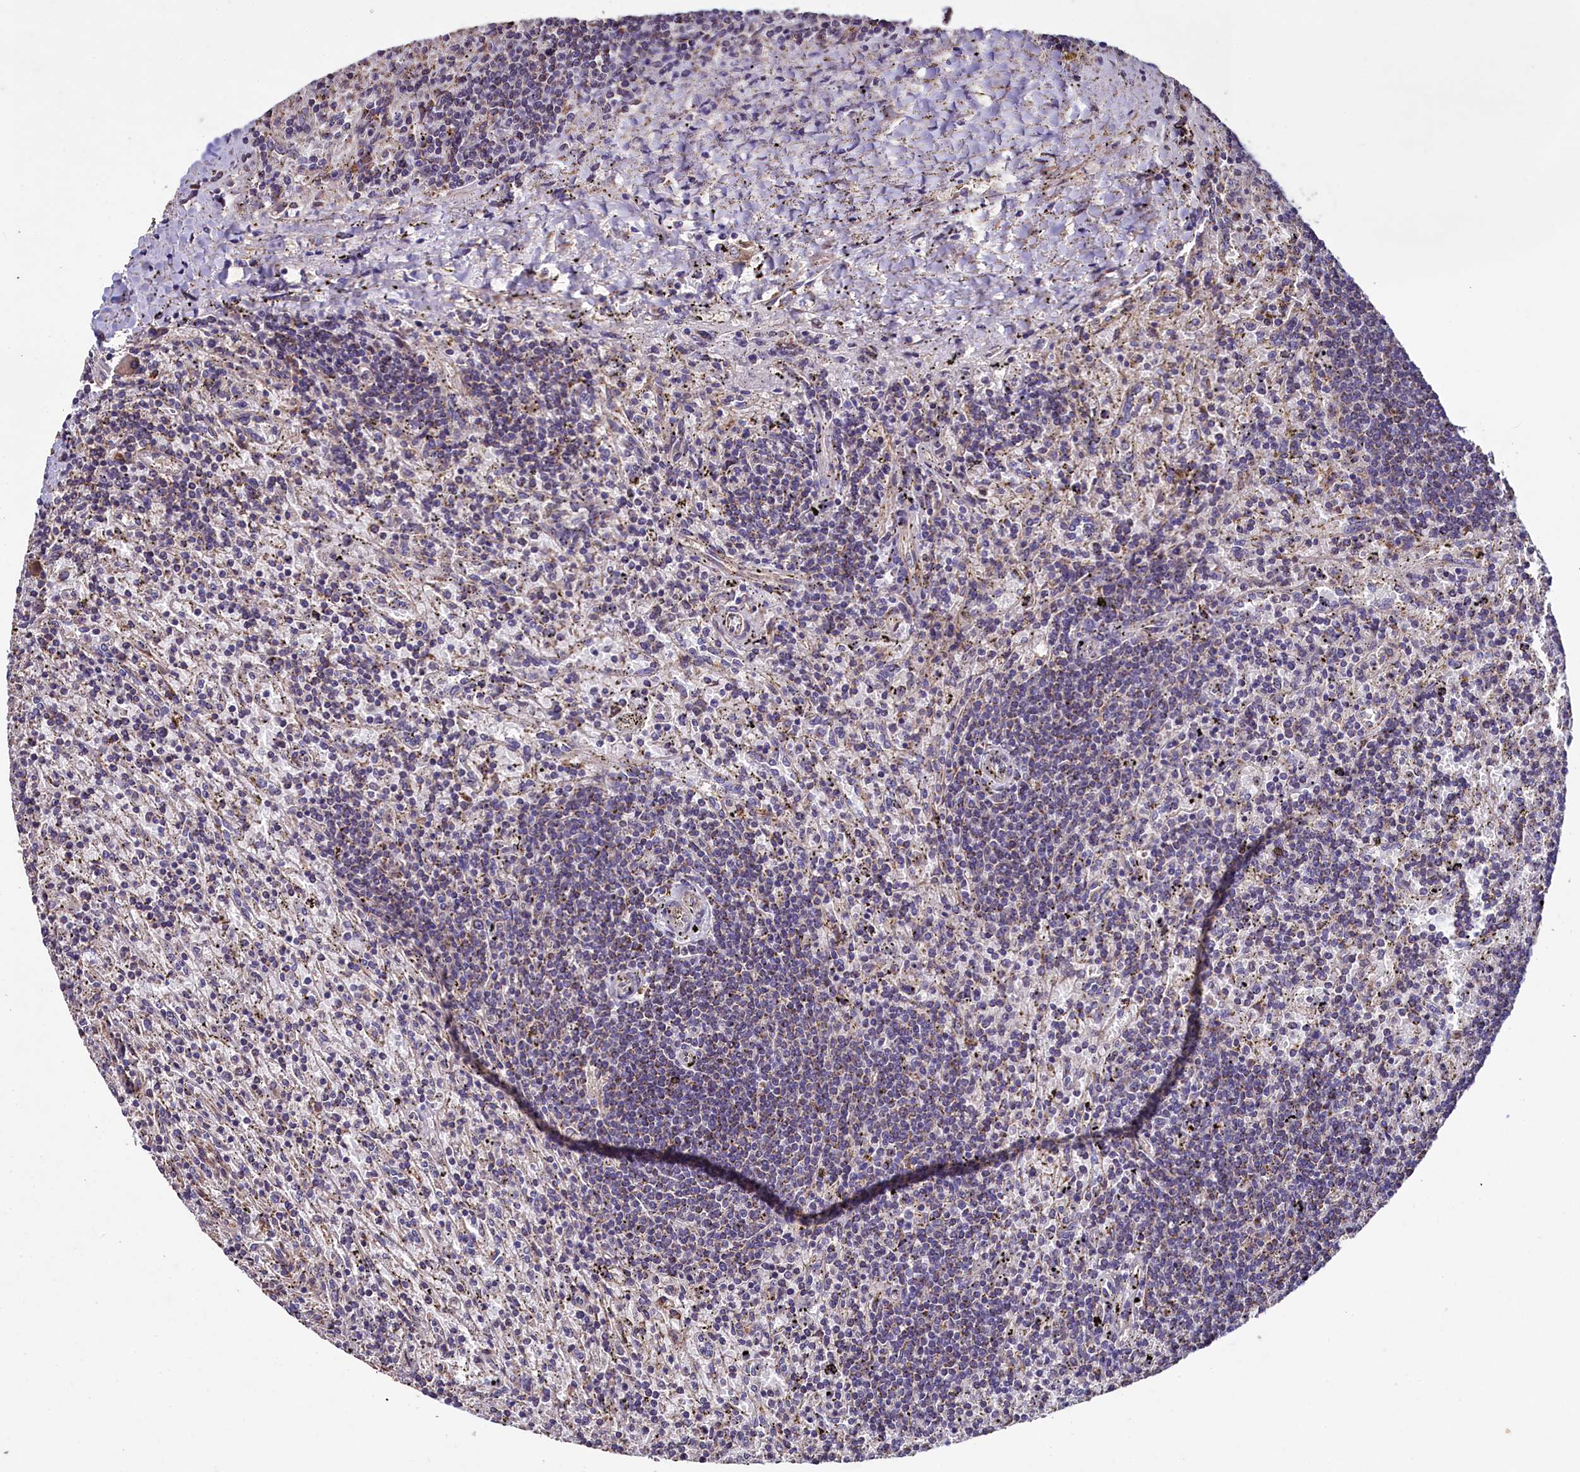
{"staining": {"intensity": "weak", "quantity": "<25%", "location": "cytoplasmic/membranous"}, "tissue": "lymphoma", "cell_type": "Tumor cells", "image_type": "cancer", "snomed": [{"axis": "morphology", "description": "Malignant lymphoma, non-Hodgkin's type, Low grade"}, {"axis": "topography", "description": "Spleen"}], "caption": "This photomicrograph is of lymphoma stained with IHC to label a protein in brown with the nuclei are counter-stained blue. There is no expression in tumor cells.", "gene": "COQ9", "patient": {"sex": "male", "age": 76}}